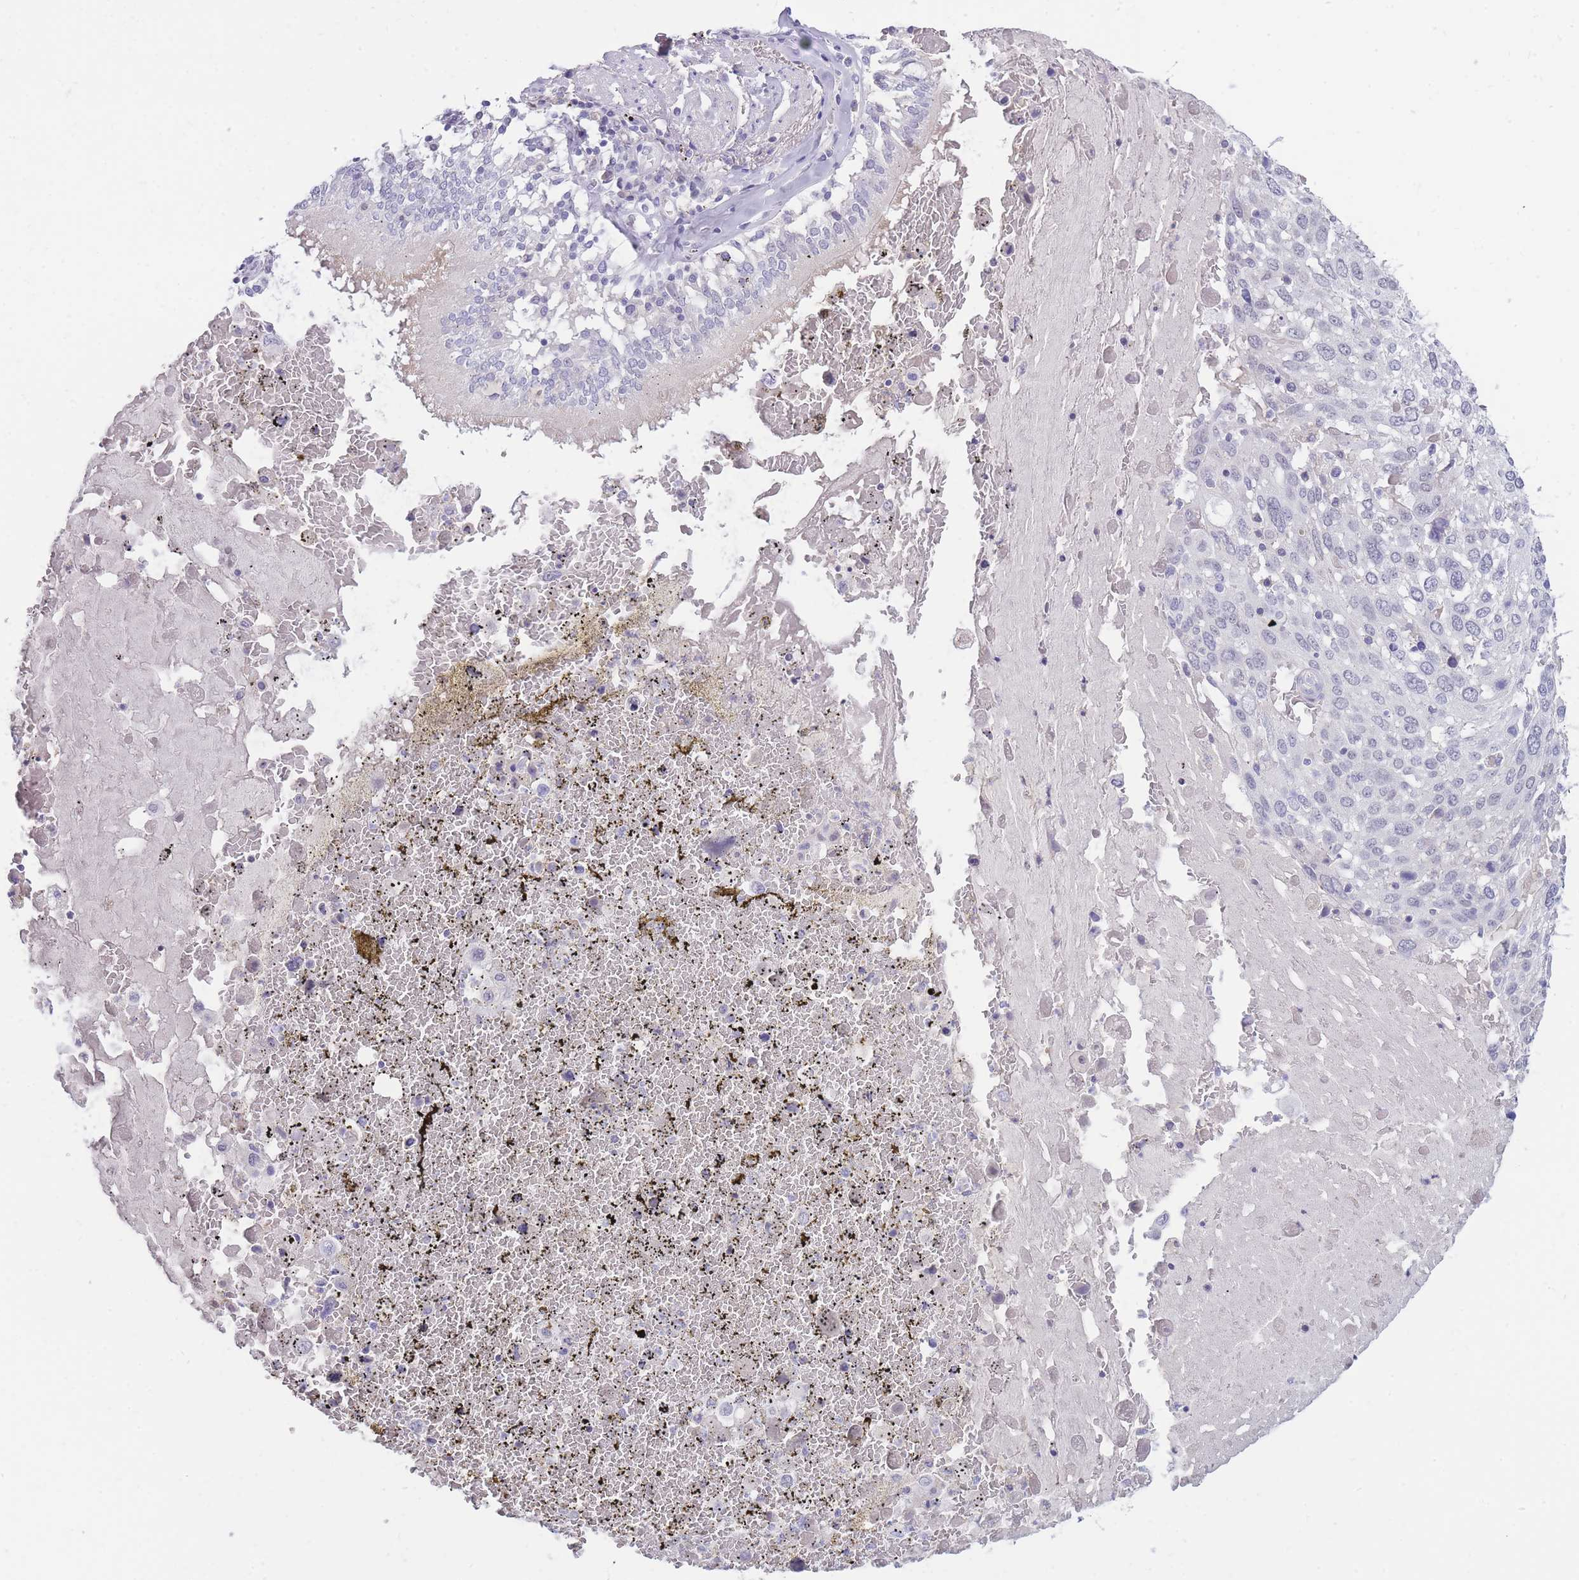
{"staining": {"intensity": "negative", "quantity": "none", "location": "none"}, "tissue": "lung cancer", "cell_type": "Tumor cells", "image_type": "cancer", "snomed": [{"axis": "morphology", "description": "Squamous cell carcinoma, NOS"}, {"axis": "topography", "description": "Lung"}], "caption": "High power microscopy histopathology image of an immunohistochemistry (IHC) micrograph of lung cancer, revealing no significant expression in tumor cells. Brightfield microscopy of immunohistochemistry stained with DAB (brown) and hematoxylin (blue), captured at high magnification.", "gene": "PRR23B", "patient": {"sex": "male", "age": 65}}